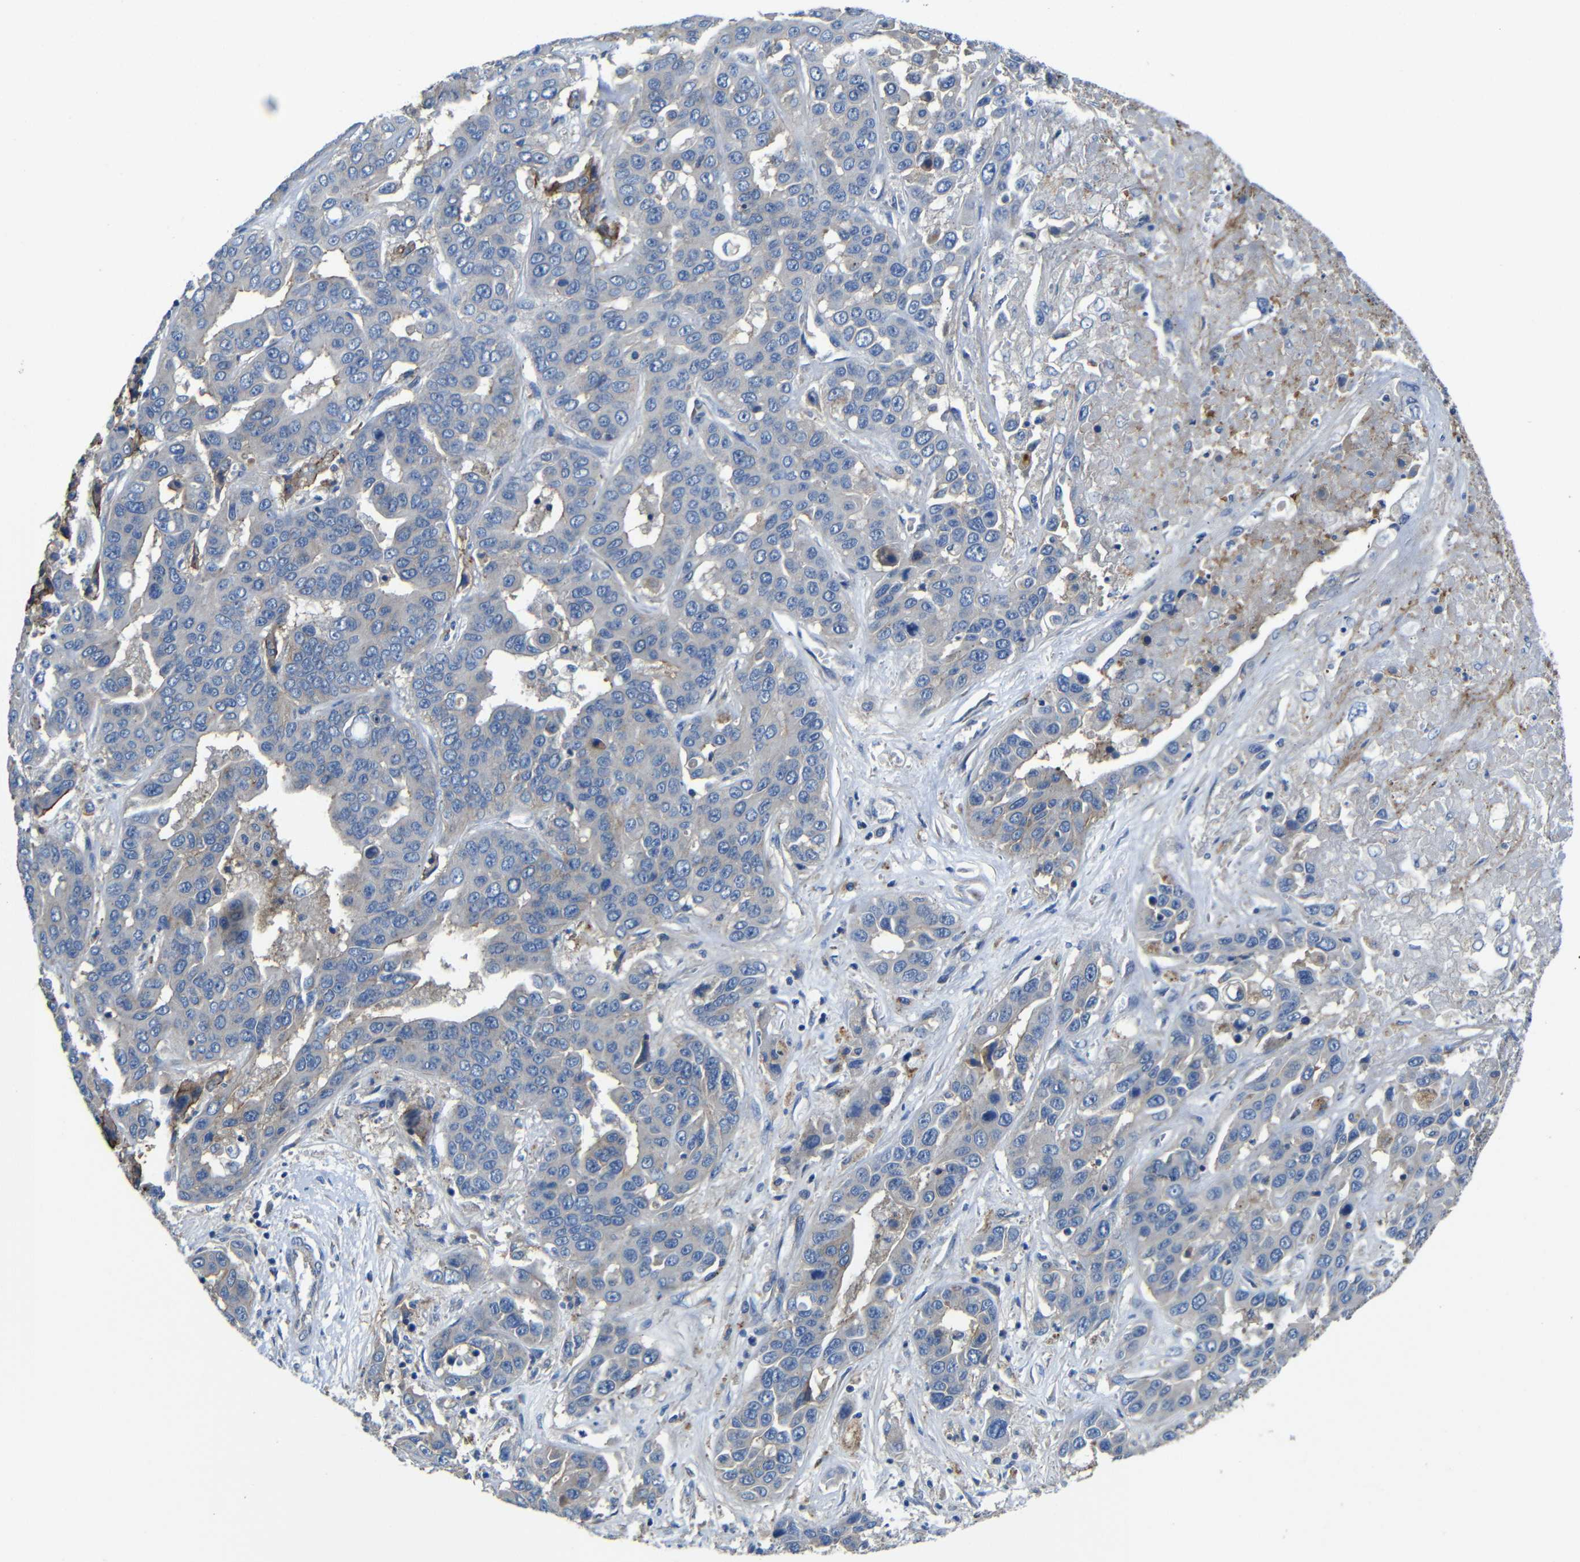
{"staining": {"intensity": "negative", "quantity": "none", "location": "none"}, "tissue": "liver cancer", "cell_type": "Tumor cells", "image_type": "cancer", "snomed": [{"axis": "morphology", "description": "Cholangiocarcinoma"}, {"axis": "topography", "description": "Liver"}], "caption": "This is a image of immunohistochemistry (IHC) staining of liver cholangiocarcinoma, which shows no positivity in tumor cells.", "gene": "ZNF90", "patient": {"sex": "female", "age": 52}}